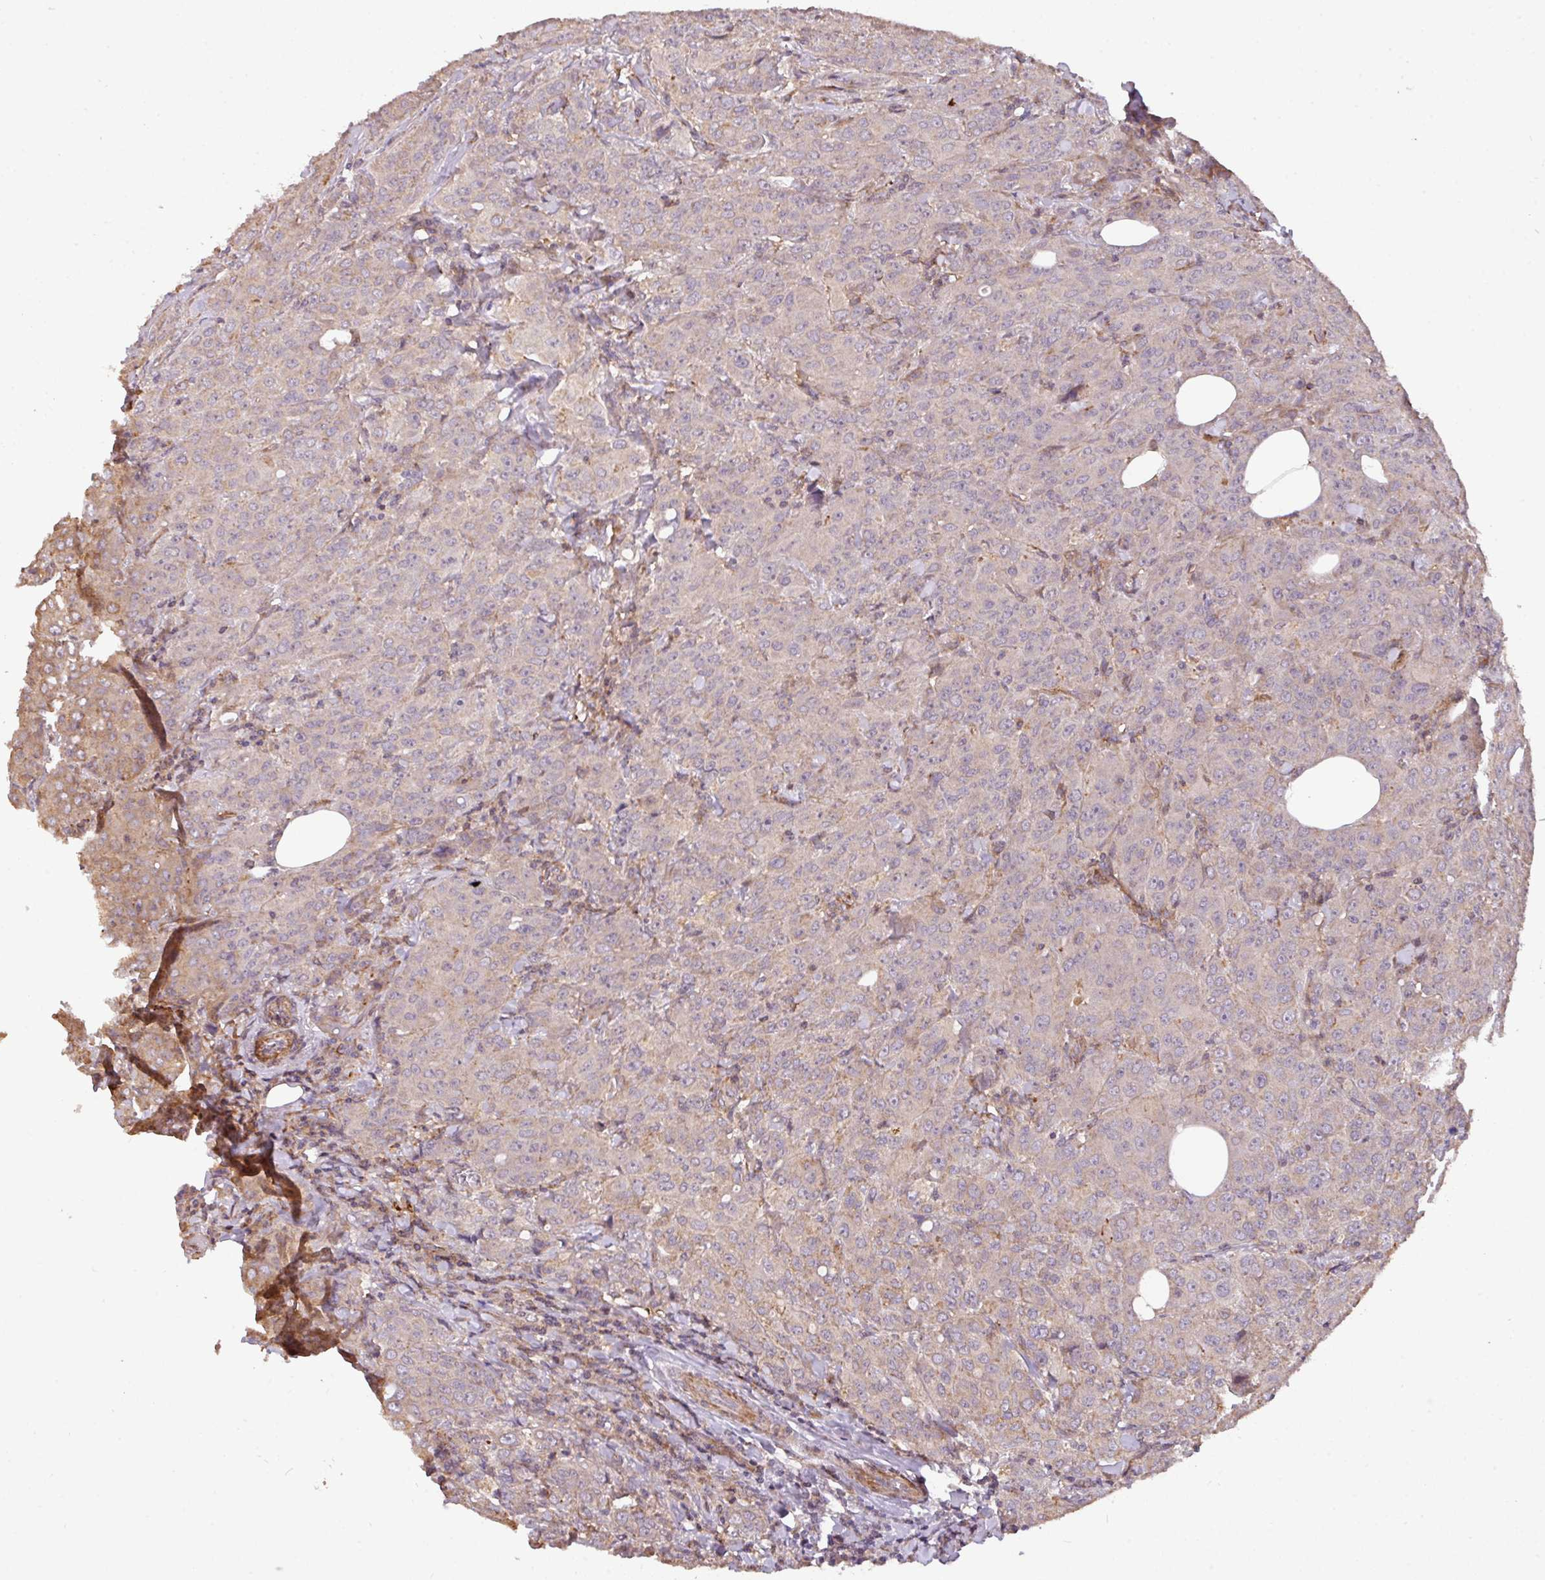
{"staining": {"intensity": "negative", "quantity": "none", "location": "none"}, "tissue": "breast cancer", "cell_type": "Tumor cells", "image_type": "cancer", "snomed": [{"axis": "morphology", "description": "Duct carcinoma"}, {"axis": "topography", "description": "Breast"}], "caption": "Human breast cancer stained for a protein using immunohistochemistry (IHC) shows no expression in tumor cells.", "gene": "CASS4", "patient": {"sex": "female", "age": 43}}